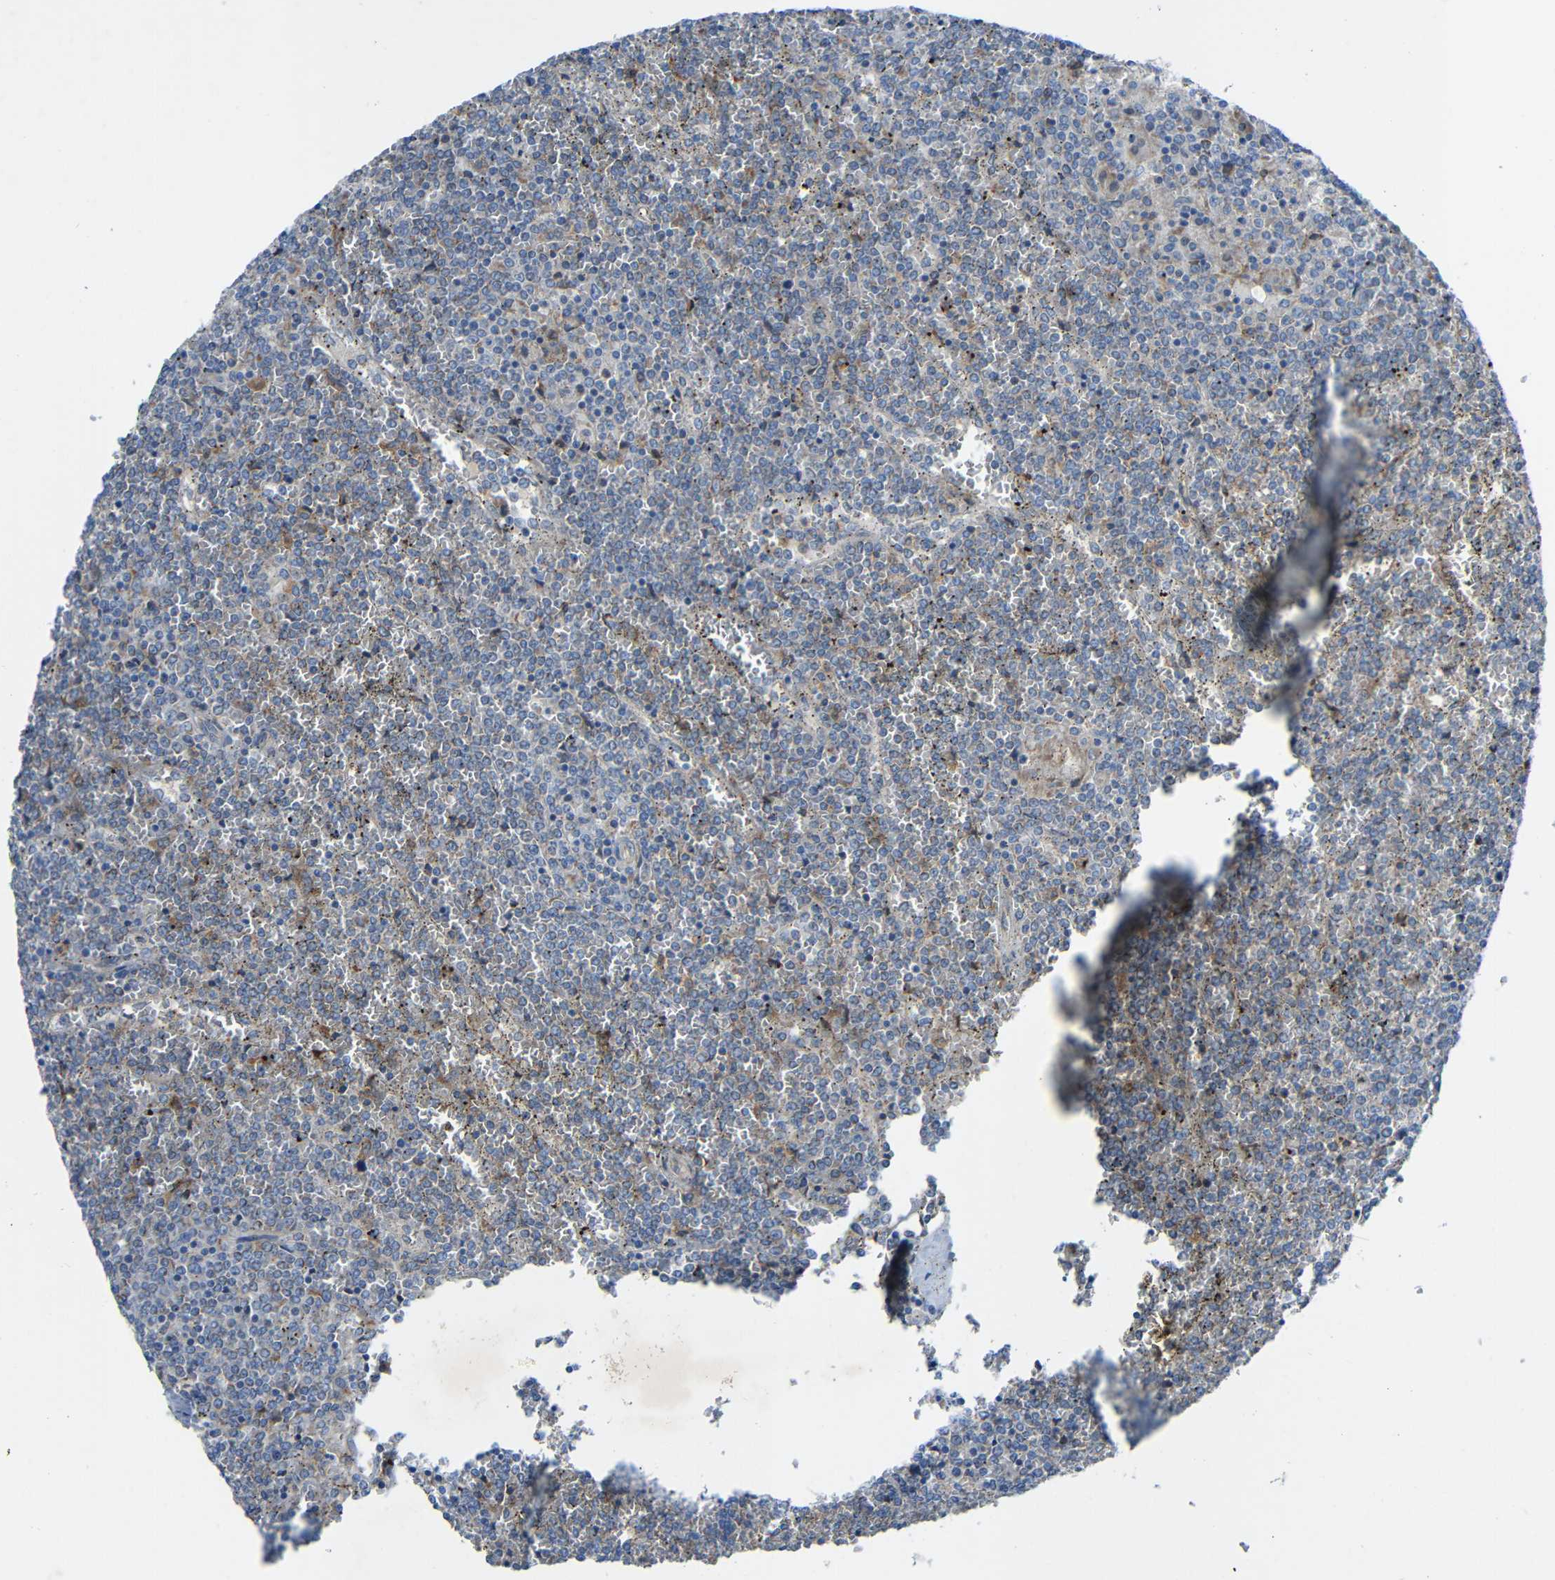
{"staining": {"intensity": "negative", "quantity": "none", "location": "none"}, "tissue": "lymphoma", "cell_type": "Tumor cells", "image_type": "cancer", "snomed": [{"axis": "morphology", "description": "Malignant lymphoma, non-Hodgkin's type, Low grade"}, {"axis": "topography", "description": "Spleen"}], "caption": "This micrograph is of low-grade malignant lymphoma, non-Hodgkin's type stained with IHC to label a protein in brown with the nuclei are counter-stained blue. There is no staining in tumor cells. (DAB (3,3'-diaminobenzidine) IHC visualized using brightfield microscopy, high magnification).", "gene": "TMEM25", "patient": {"sex": "female", "age": 19}}